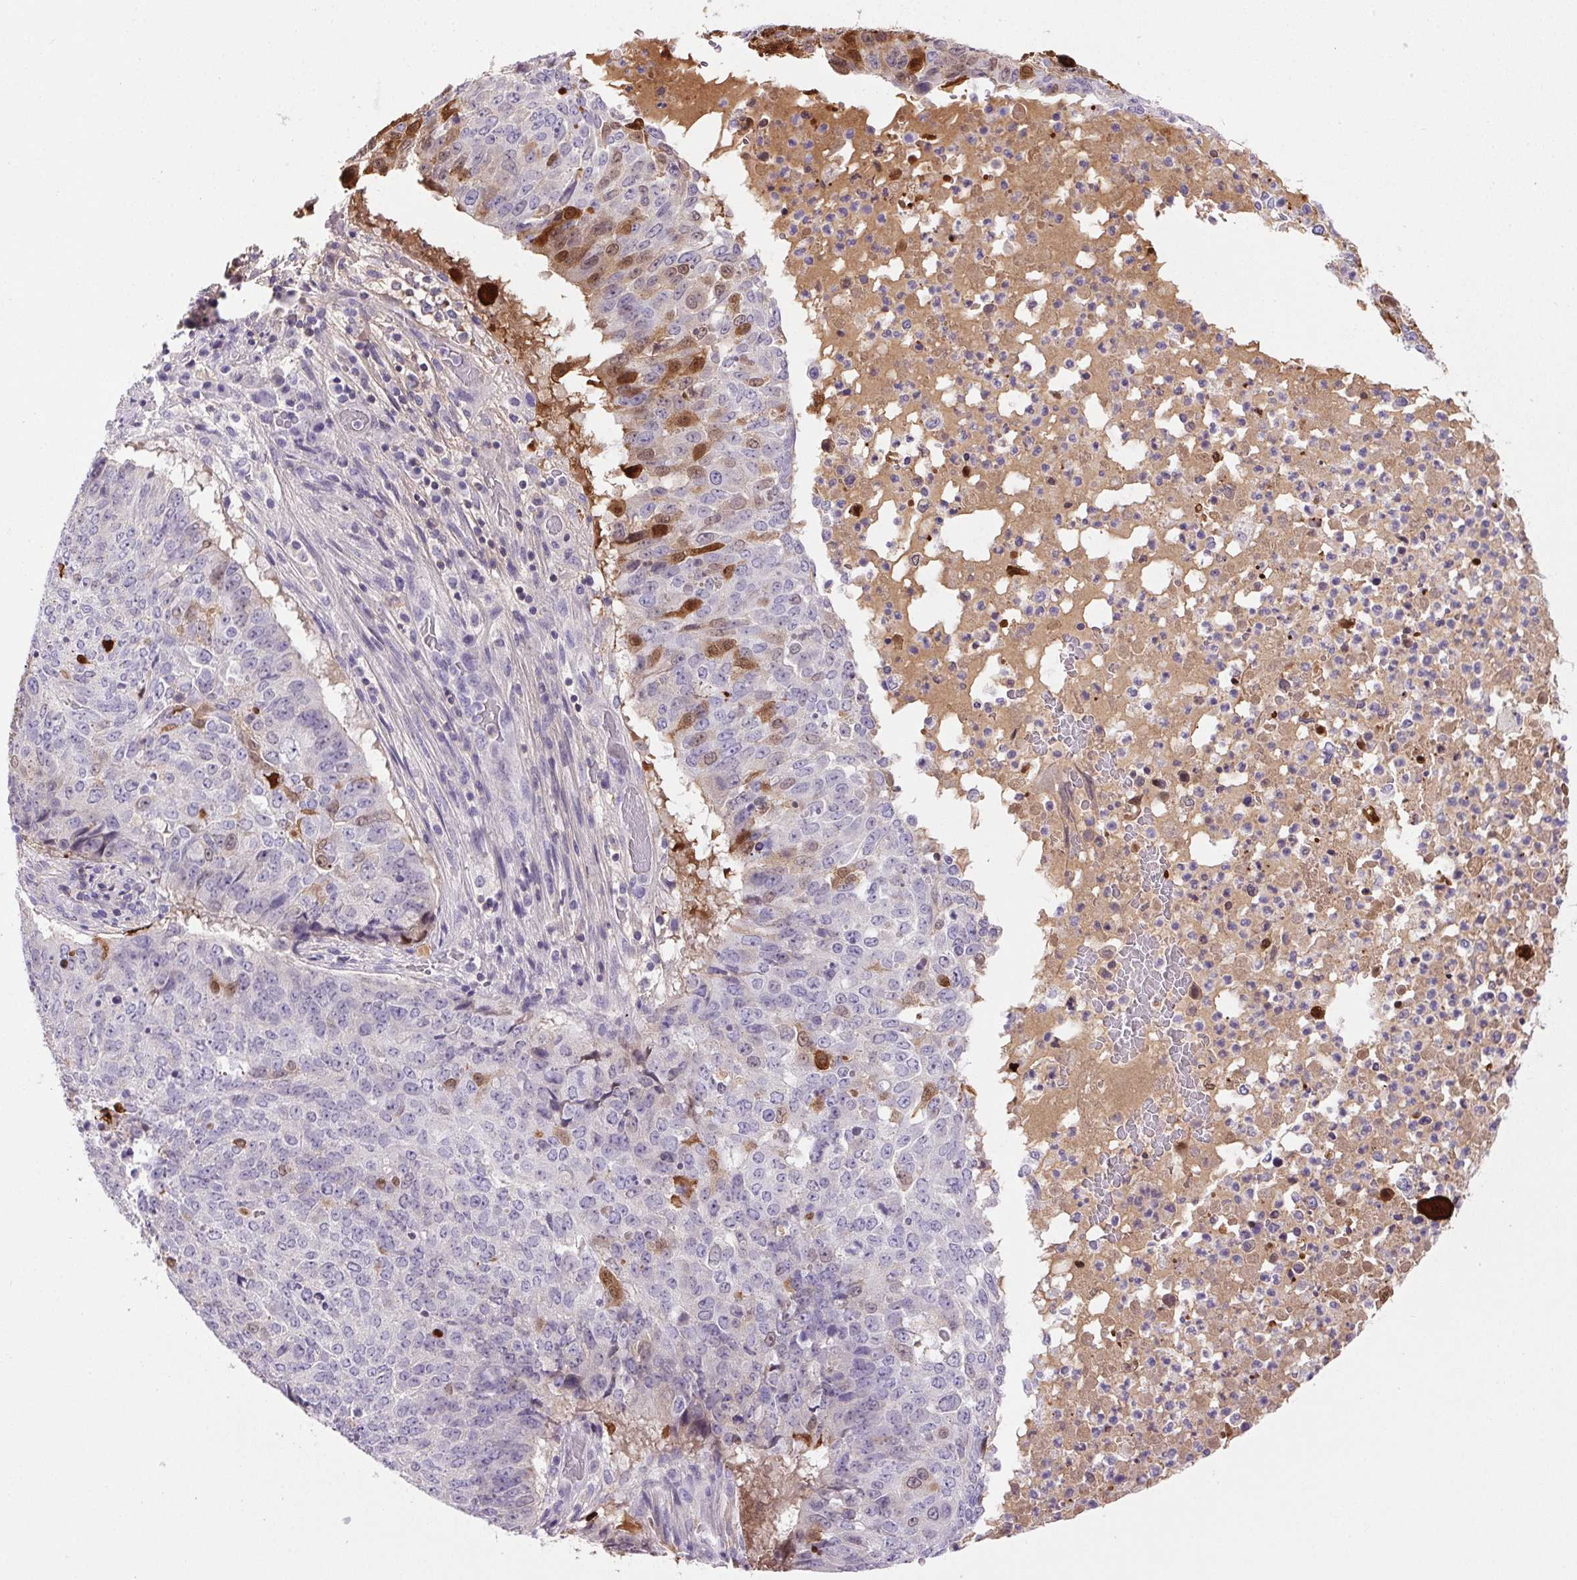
{"staining": {"intensity": "strong", "quantity": "<25%", "location": "cytoplasmic/membranous,nuclear"}, "tissue": "lung cancer", "cell_type": "Tumor cells", "image_type": "cancer", "snomed": [{"axis": "morphology", "description": "Normal tissue, NOS"}, {"axis": "morphology", "description": "Squamous cell carcinoma, NOS"}, {"axis": "topography", "description": "Bronchus"}, {"axis": "topography", "description": "Lung"}], "caption": "Protein staining of lung cancer (squamous cell carcinoma) tissue exhibits strong cytoplasmic/membranous and nuclear positivity in about <25% of tumor cells.", "gene": "S100A2", "patient": {"sex": "male", "age": 64}}